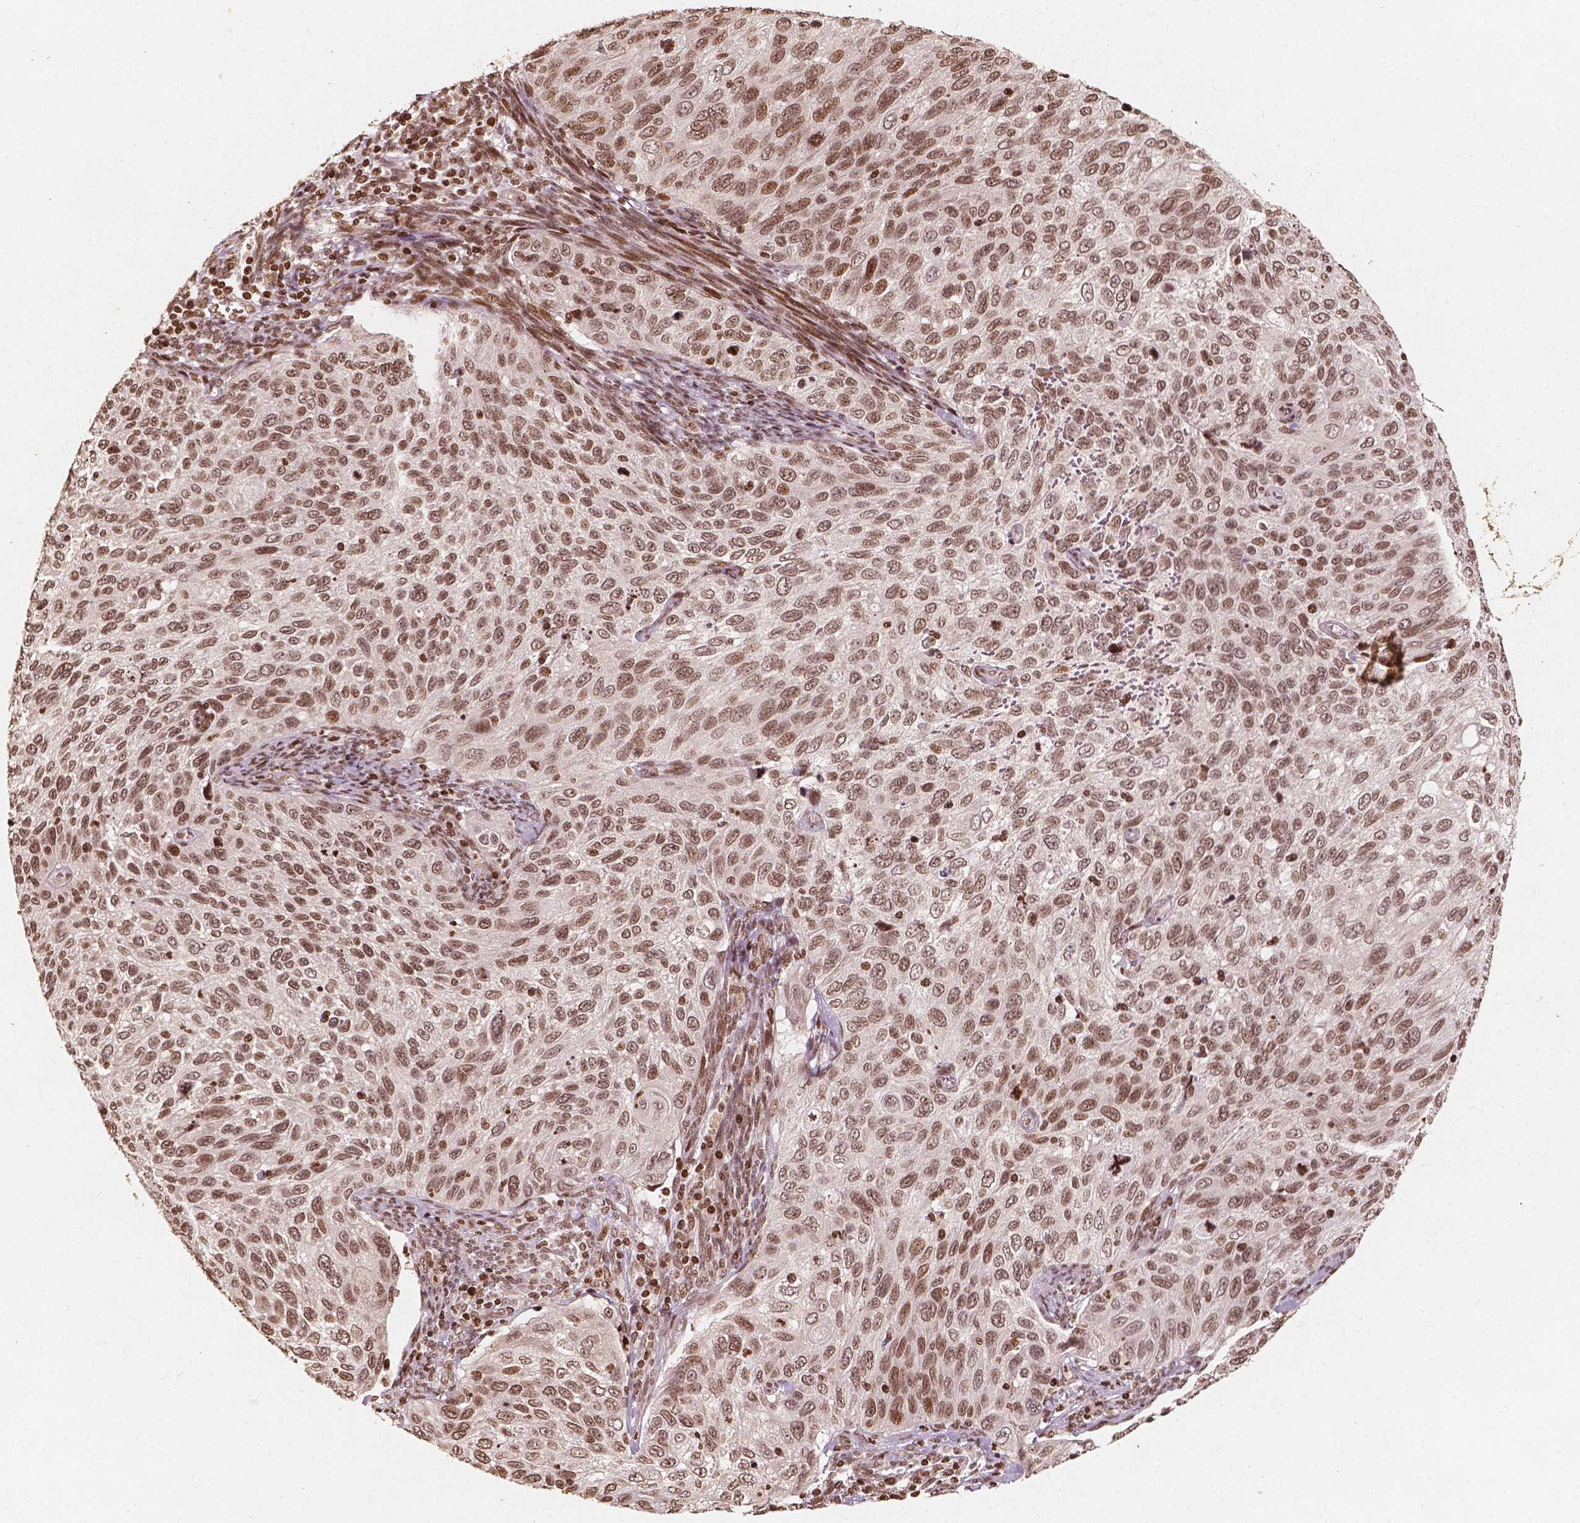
{"staining": {"intensity": "moderate", "quantity": ">75%", "location": "nuclear"}, "tissue": "cervical cancer", "cell_type": "Tumor cells", "image_type": "cancer", "snomed": [{"axis": "morphology", "description": "Squamous cell carcinoma, NOS"}, {"axis": "topography", "description": "Cervix"}], "caption": "A brown stain highlights moderate nuclear positivity of a protein in human cervical cancer (squamous cell carcinoma) tumor cells. Nuclei are stained in blue.", "gene": "H3C14", "patient": {"sex": "female", "age": 70}}